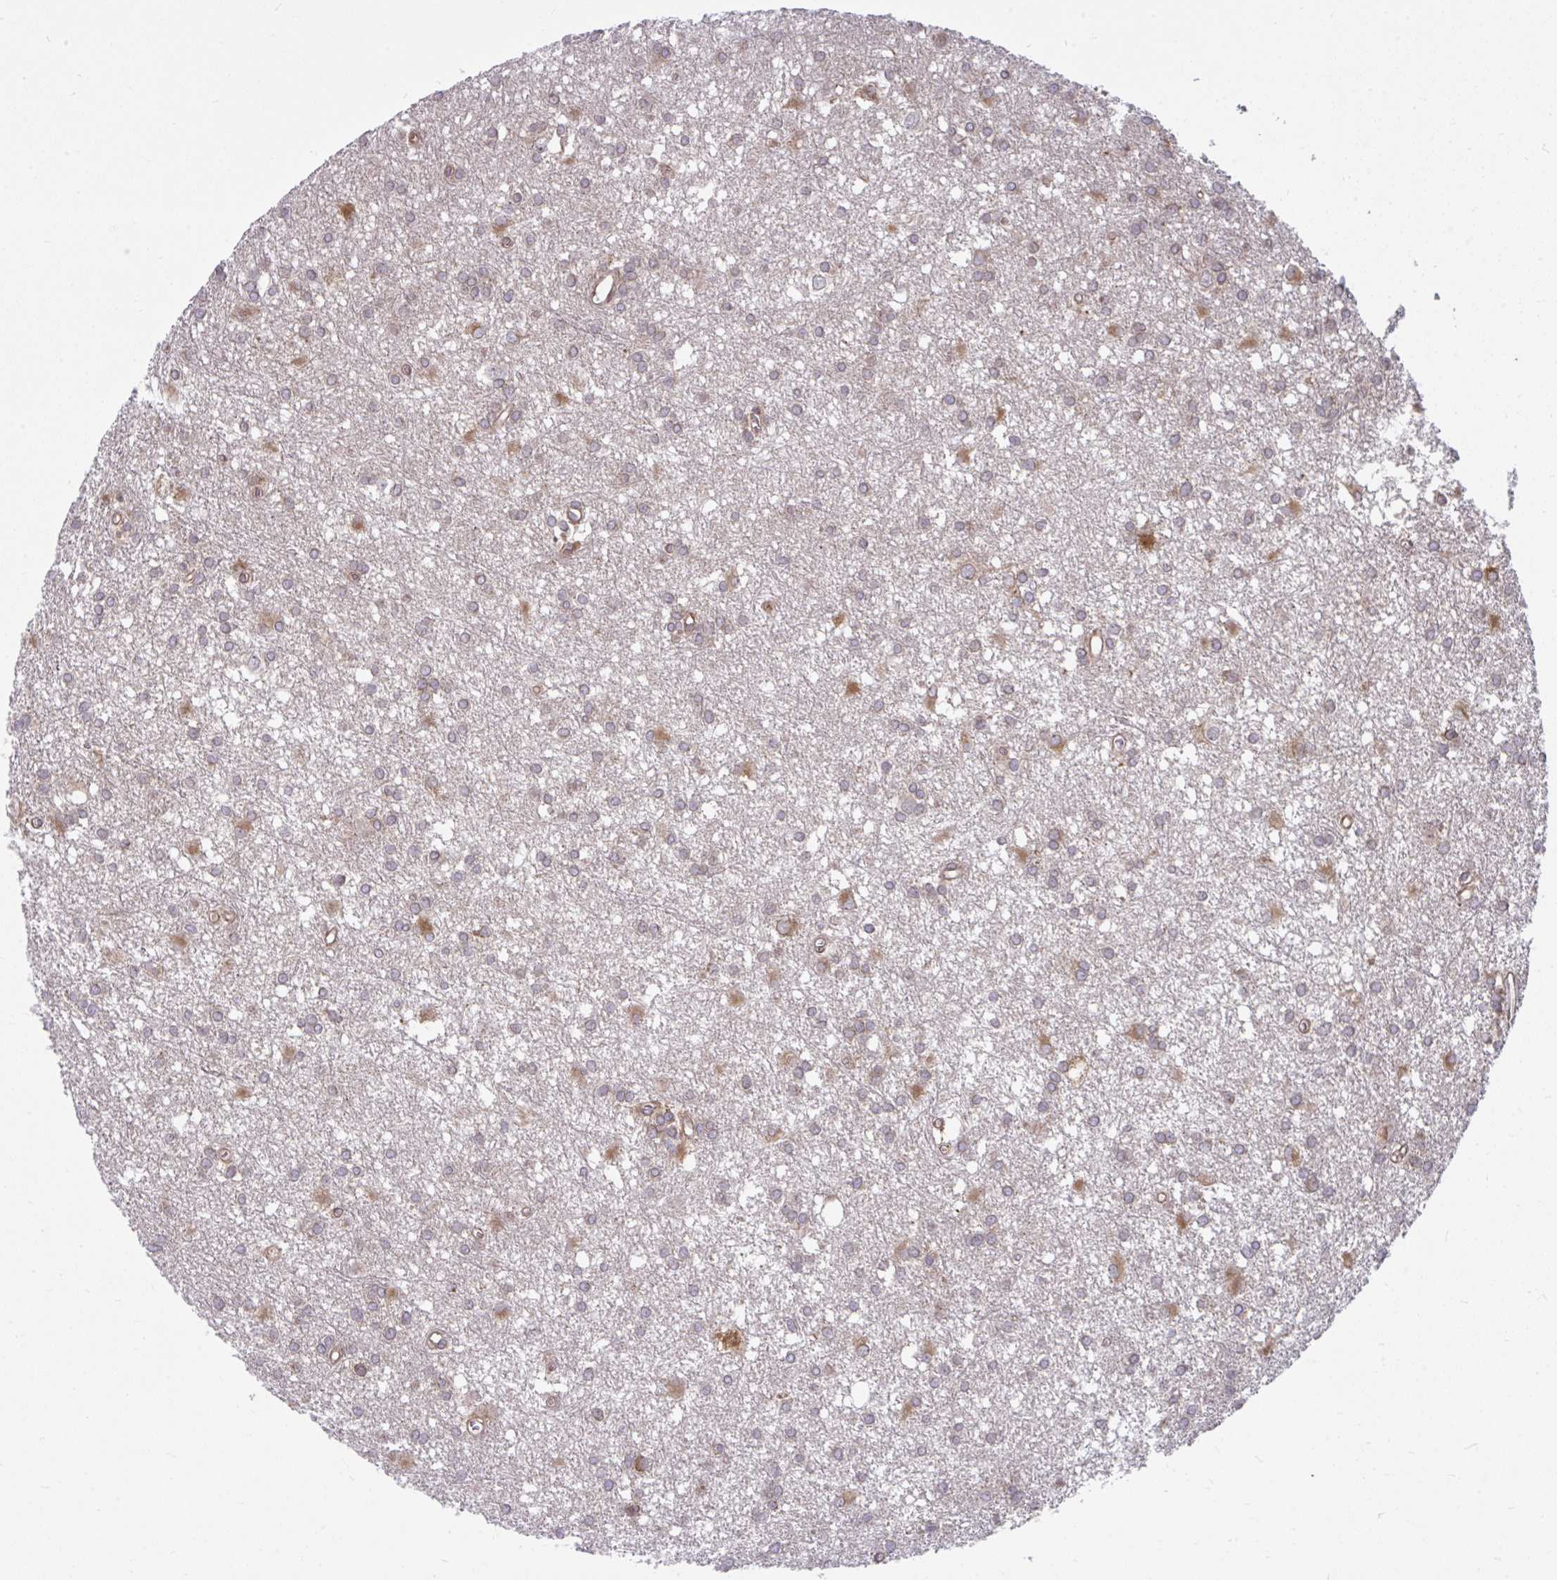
{"staining": {"intensity": "moderate", "quantity": "<25%", "location": "cytoplasmic/membranous"}, "tissue": "glioma", "cell_type": "Tumor cells", "image_type": "cancer", "snomed": [{"axis": "morphology", "description": "Glioma, malignant, High grade"}, {"axis": "topography", "description": "Brain"}], "caption": "Moderate cytoplasmic/membranous protein positivity is identified in about <25% of tumor cells in malignant glioma (high-grade).", "gene": "STIM2", "patient": {"sex": "male", "age": 48}}